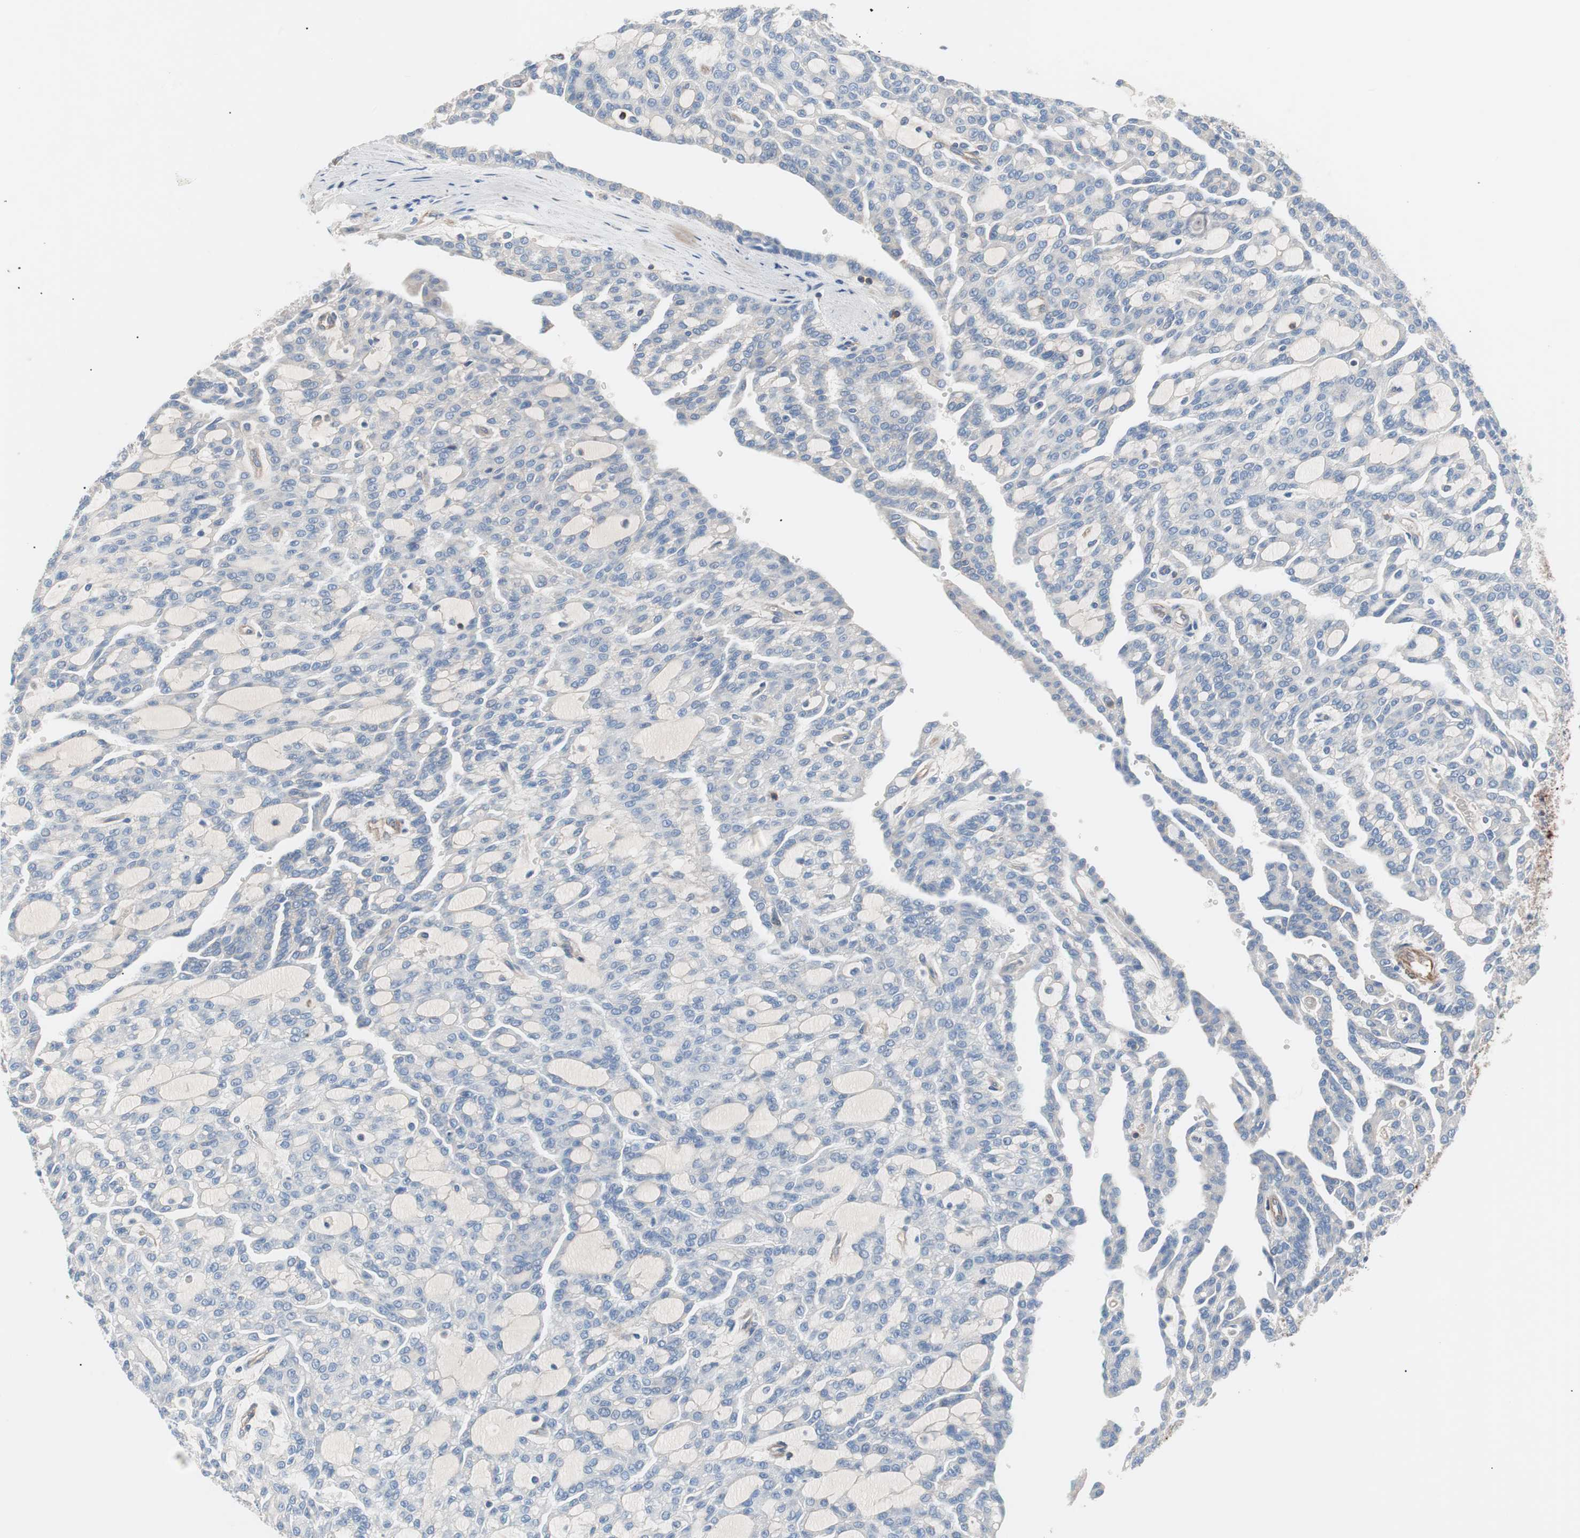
{"staining": {"intensity": "negative", "quantity": "none", "location": "none"}, "tissue": "renal cancer", "cell_type": "Tumor cells", "image_type": "cancer", "snomed": [{"axis": "morphology", "description": "Adenocarcinoma, NOS"}, {"axis": "topography", "description": "Kidney"}], "caption": "Adenocarcinoma (renal) was stained to show a protein in brown. There is no significant positivity in tumor cells.", "gene": "GPR160", "patient": {"sex": "male", "age": 63}}